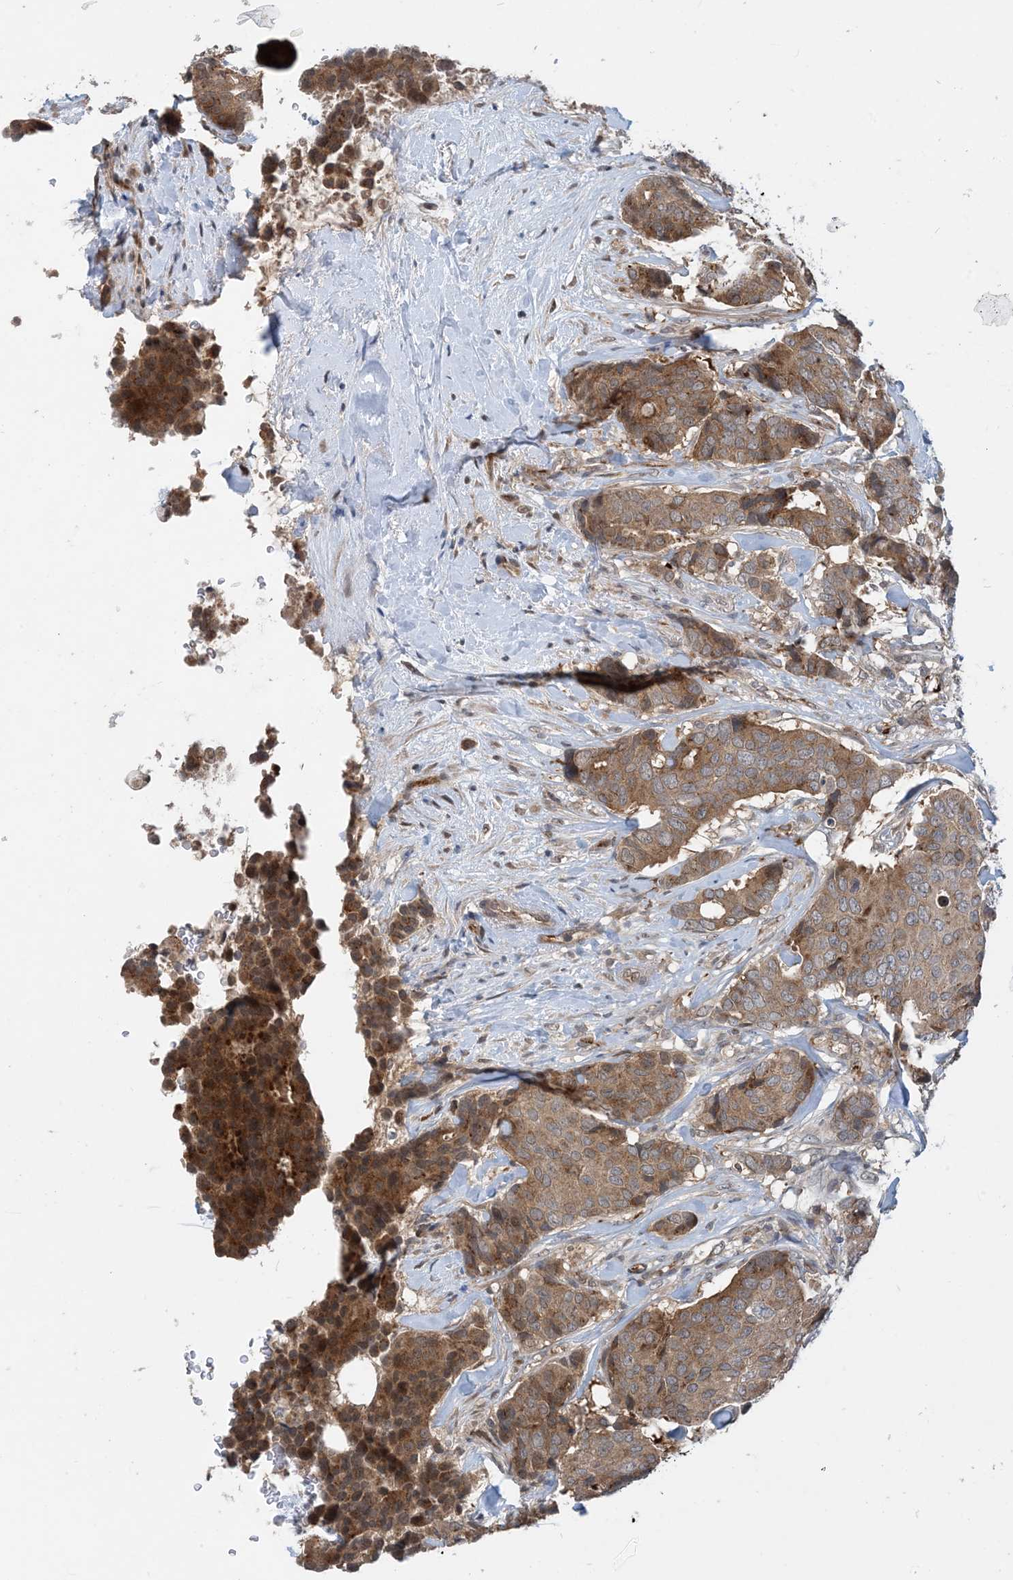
{"staining": {"intensity": "strong", "quantity": ">75%", "location": "cytoplasmic/membranous"}, "tissue": "breast cancer", "cell_type": "Tumor cells", "image_type": "cancer", "snomed": [{"axis": "morphology", "description": "Duct carcinoma"}, {"axis": "topography", "description": "Breast"}], "caption": "Human invasive ductal carcinoma (breast) stained for a protein (brown) exhibits strong cytoplasmic/membranous positive staining in approximately >75% of tumor cells.", "gene": "TINAG", "patient": {"sex": "female", "age": 75}}